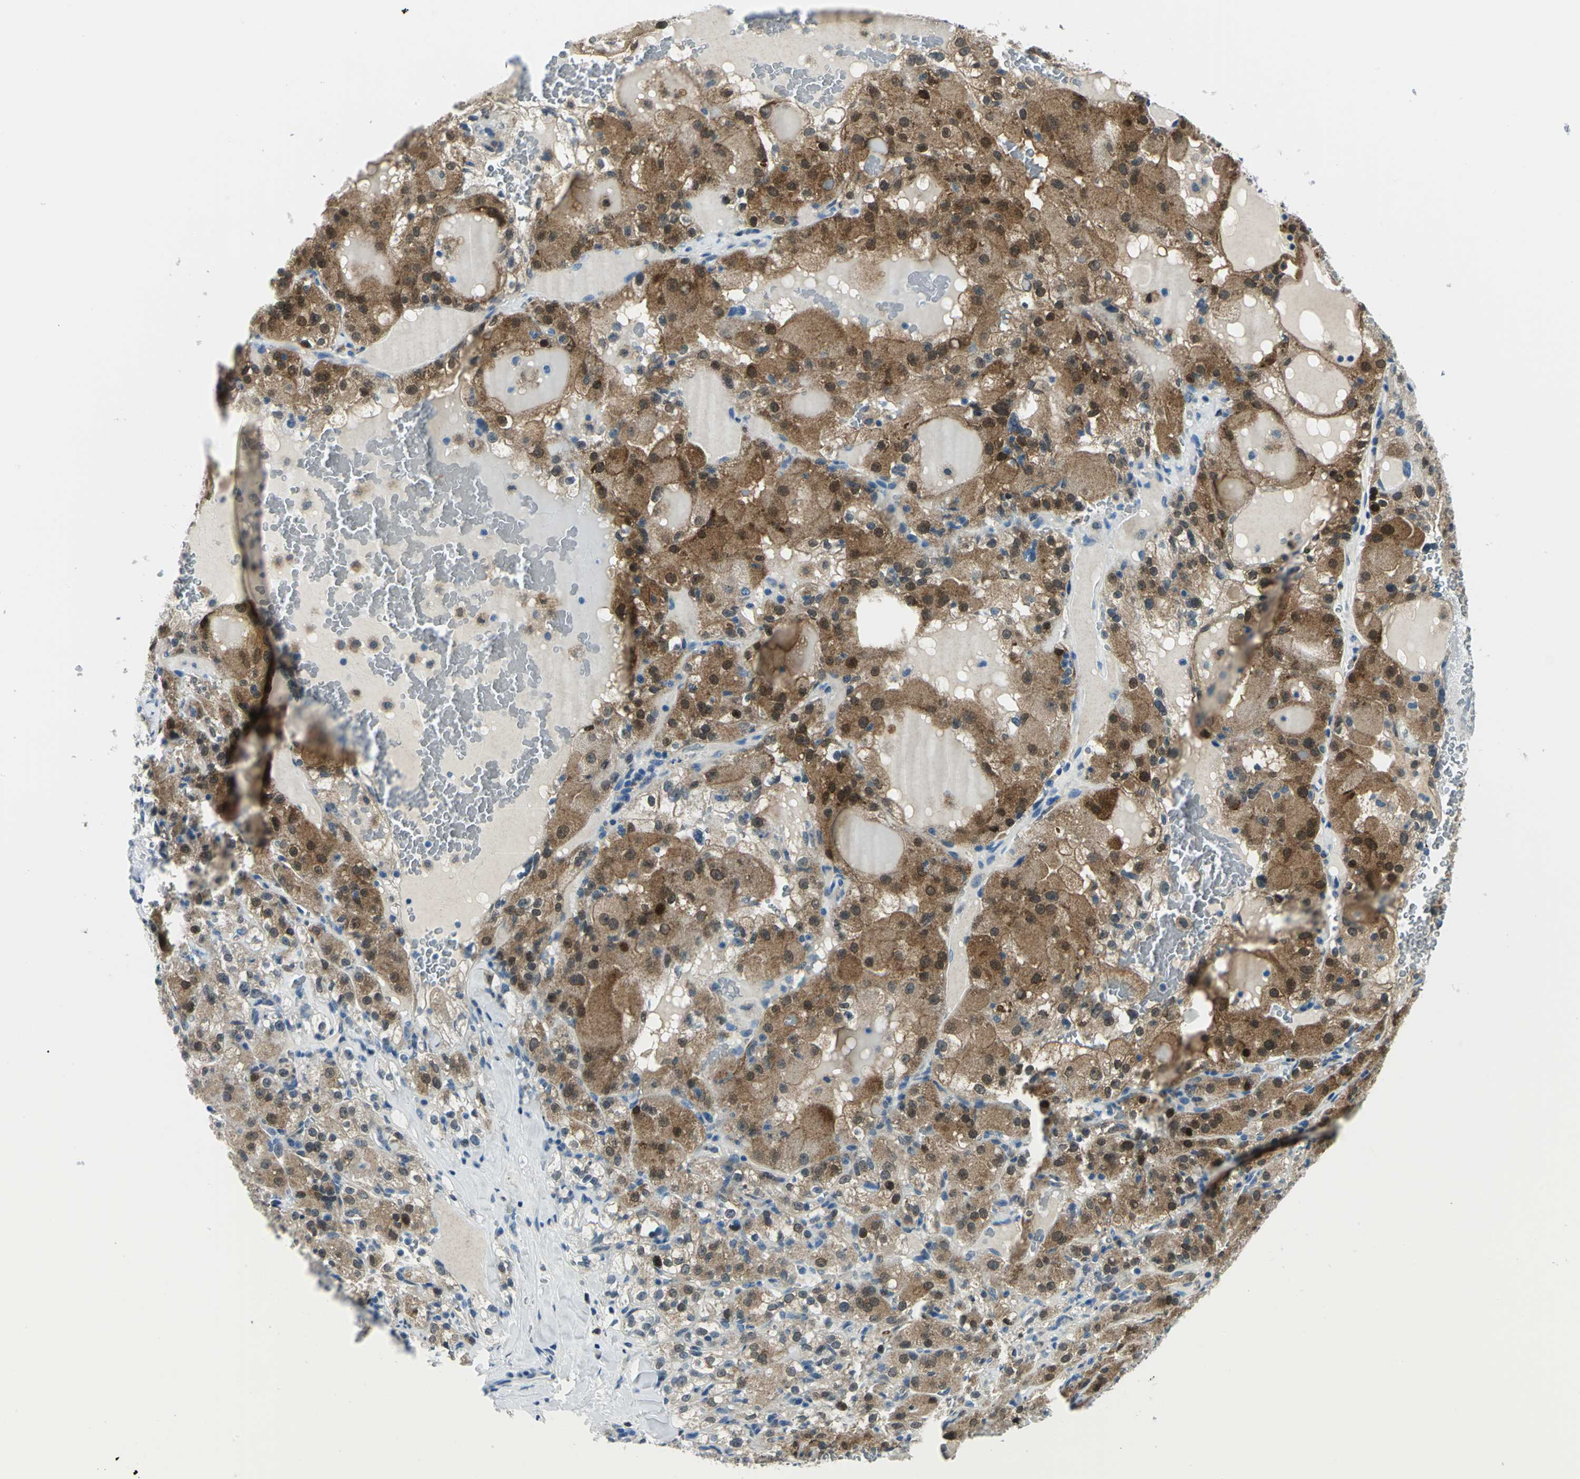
{"staining": {"intensity": "strong", "quantity": ">75%", "location": "cytoplasmic/membranous,nuclear"}, "tissue": "renal cancer", "cell_type": "Tumor cells", "image_type": "cancer", "snomed": [{"axis": "morphology", "description": "Normal tissue, NOS"}, {"axis": "morphology", "description": "Adenocarcinoma, NOS"}, {"axis": "topography", "description": "Kidney"}], "caption": "Adenocarcinoma (renal) was stained to show a protein in brown. There is high levels of strong cytoplasmic/membranous and nuclear staining in approximately >75% of tumor cells.", "gene": "AKR1A1", "patient": {"sex": "male", "age": 61}}